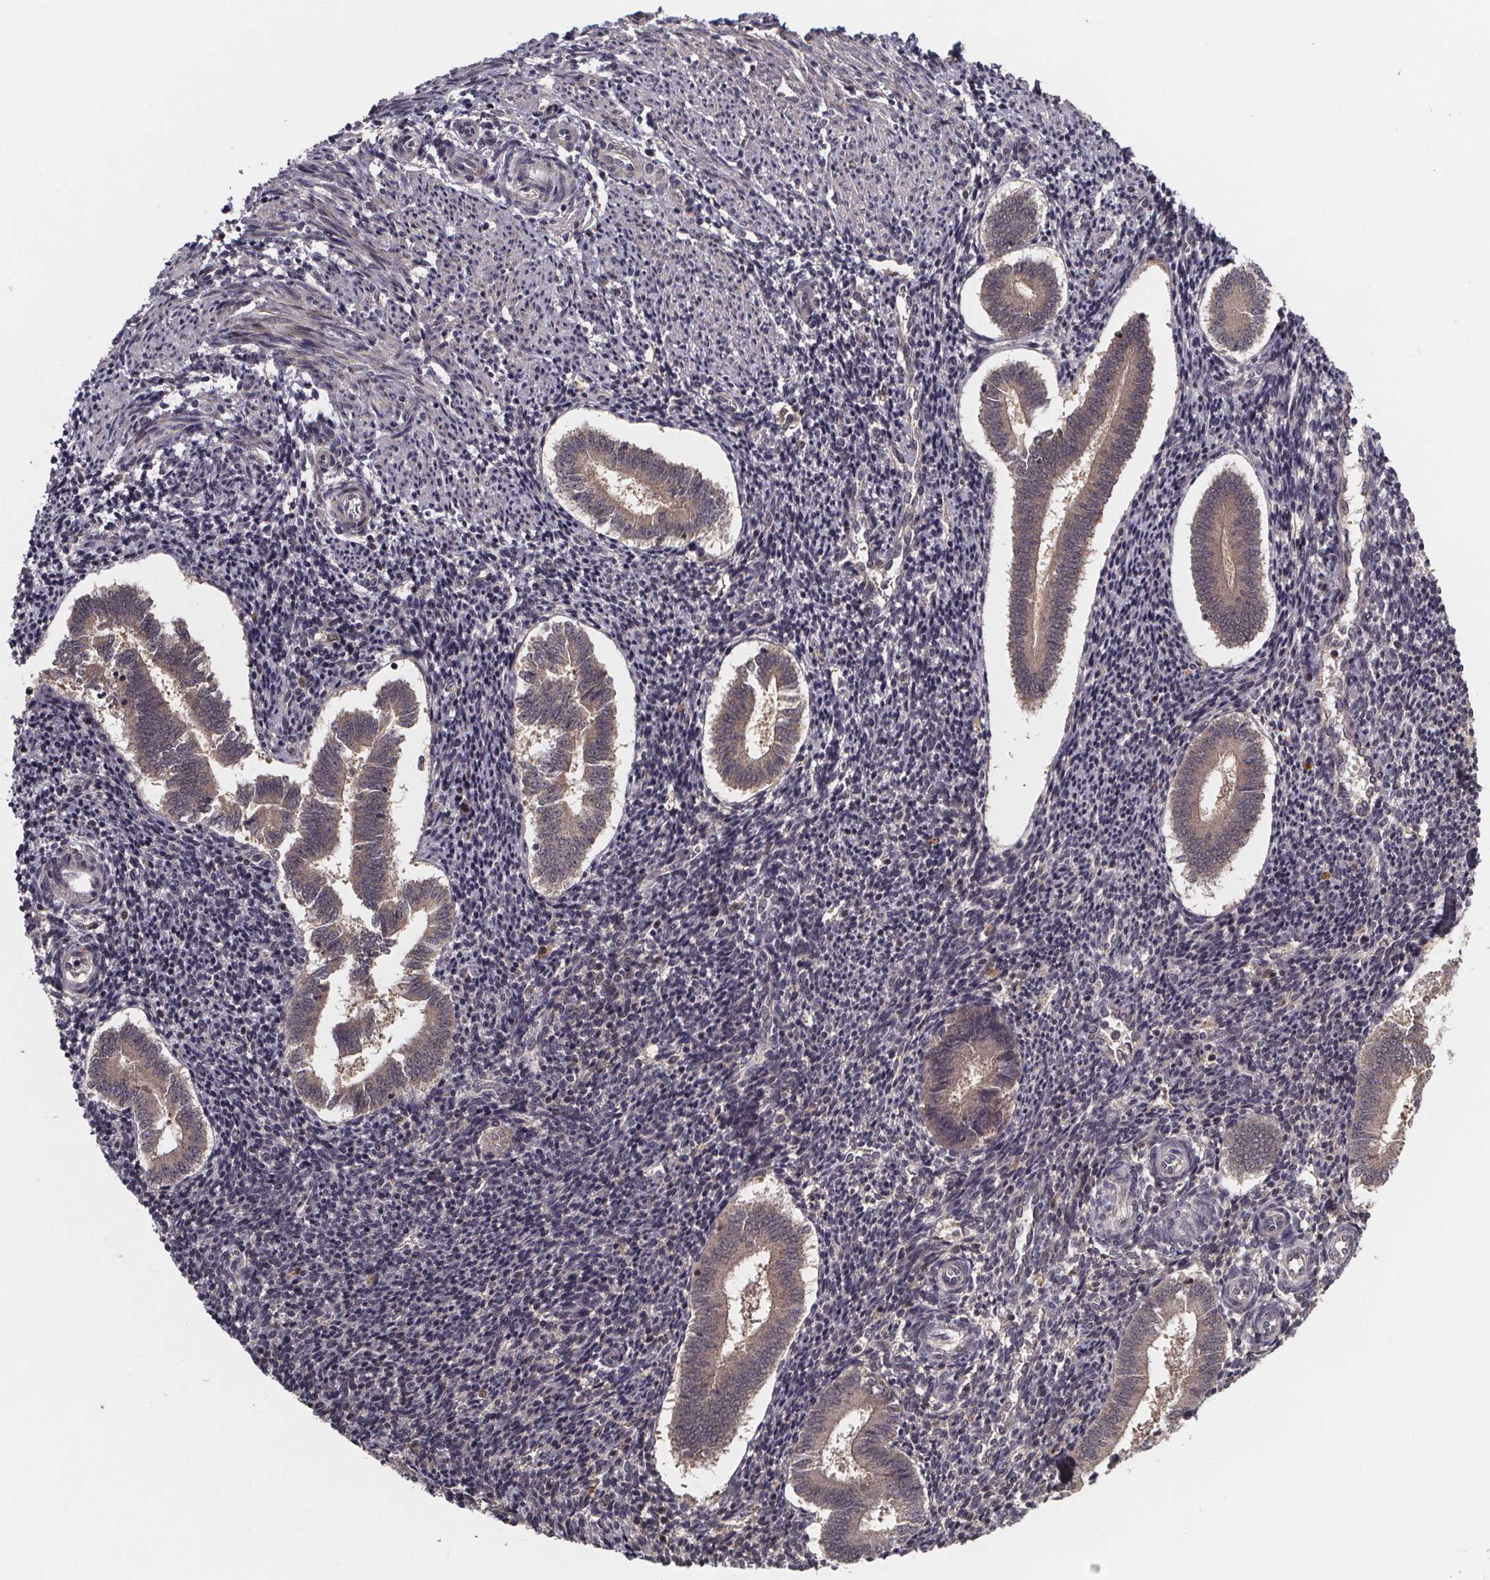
{"staining": {"intensity": "negative", "quantity": "none", "location": "none"}, "tissue": "endometrium", "cell_type": "Cells in endometrial stroma", "image_type": "normal", "snomed": [{"axis": "morphology", "description": "Normal tissue, NOS"}, {"axis": "topography", "description": "Endometrium"}], "caption": "This is an immunohistochemistry micrograph of unremarkable endometrium. There is no expression in cells in endometrial stroma.", "gene": "FN3KRP", "patient": {"sex": "female", "age": 25}}